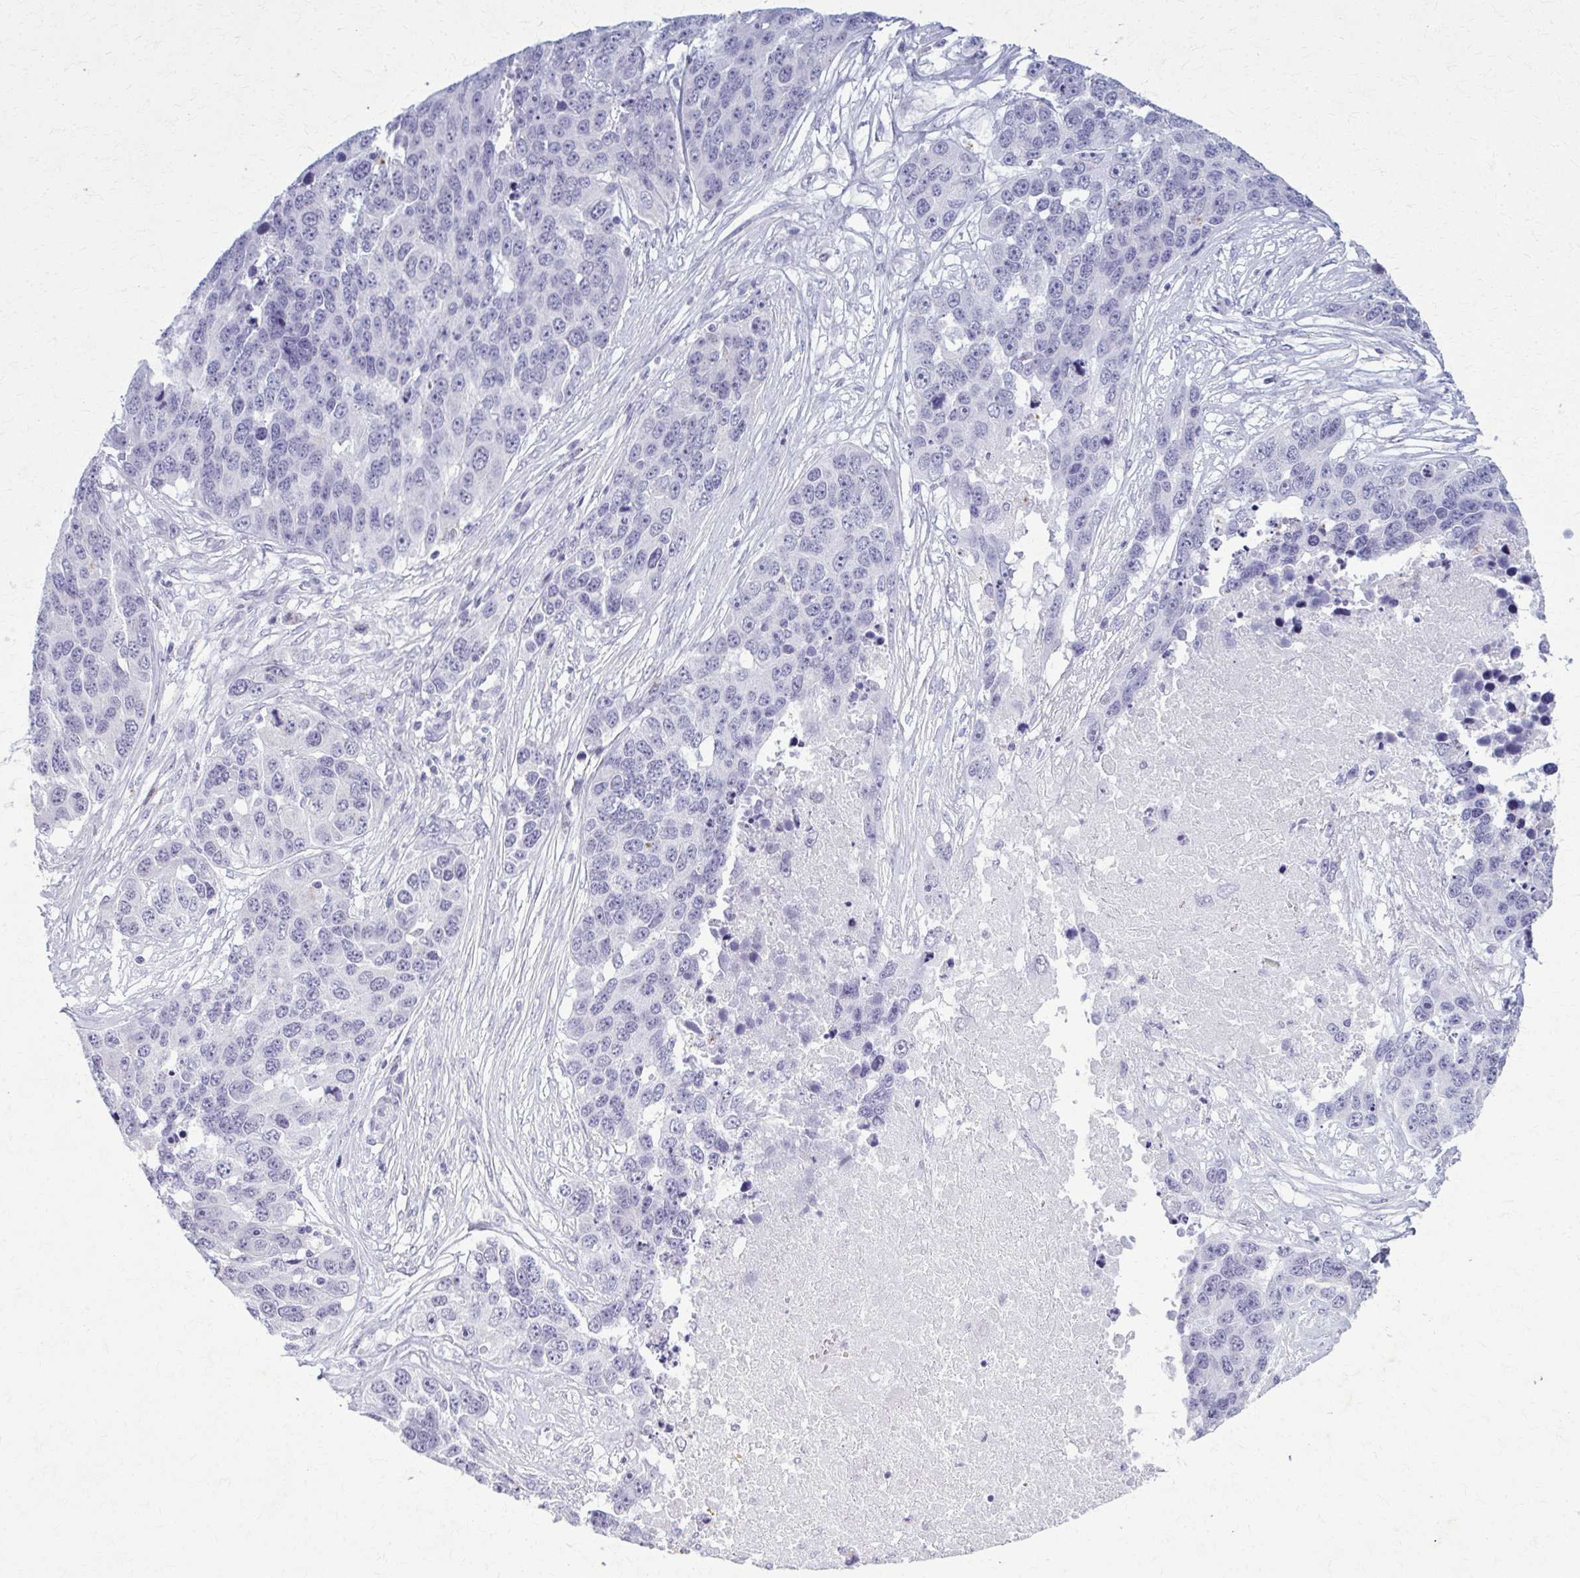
{"staining": {"intensity": "negative", "quantity": "none", "location": "none"}, "tissue": "ovarian cancer", "cell_type": "Tumor cells", "image_type": "cancer", "snomed": [{"axis": "morphology", "description": "Cystadenocarcinoma, serous, NOS"}, {"axis": "topography", "description": "Ovary"}], "caption": "Micrograph shows no protein positivity in tumor cells of ovarian serous cystadenocarcinoma tissue.", "gene": "CARD9", "patient": {"sex": "female", "age": 76}}